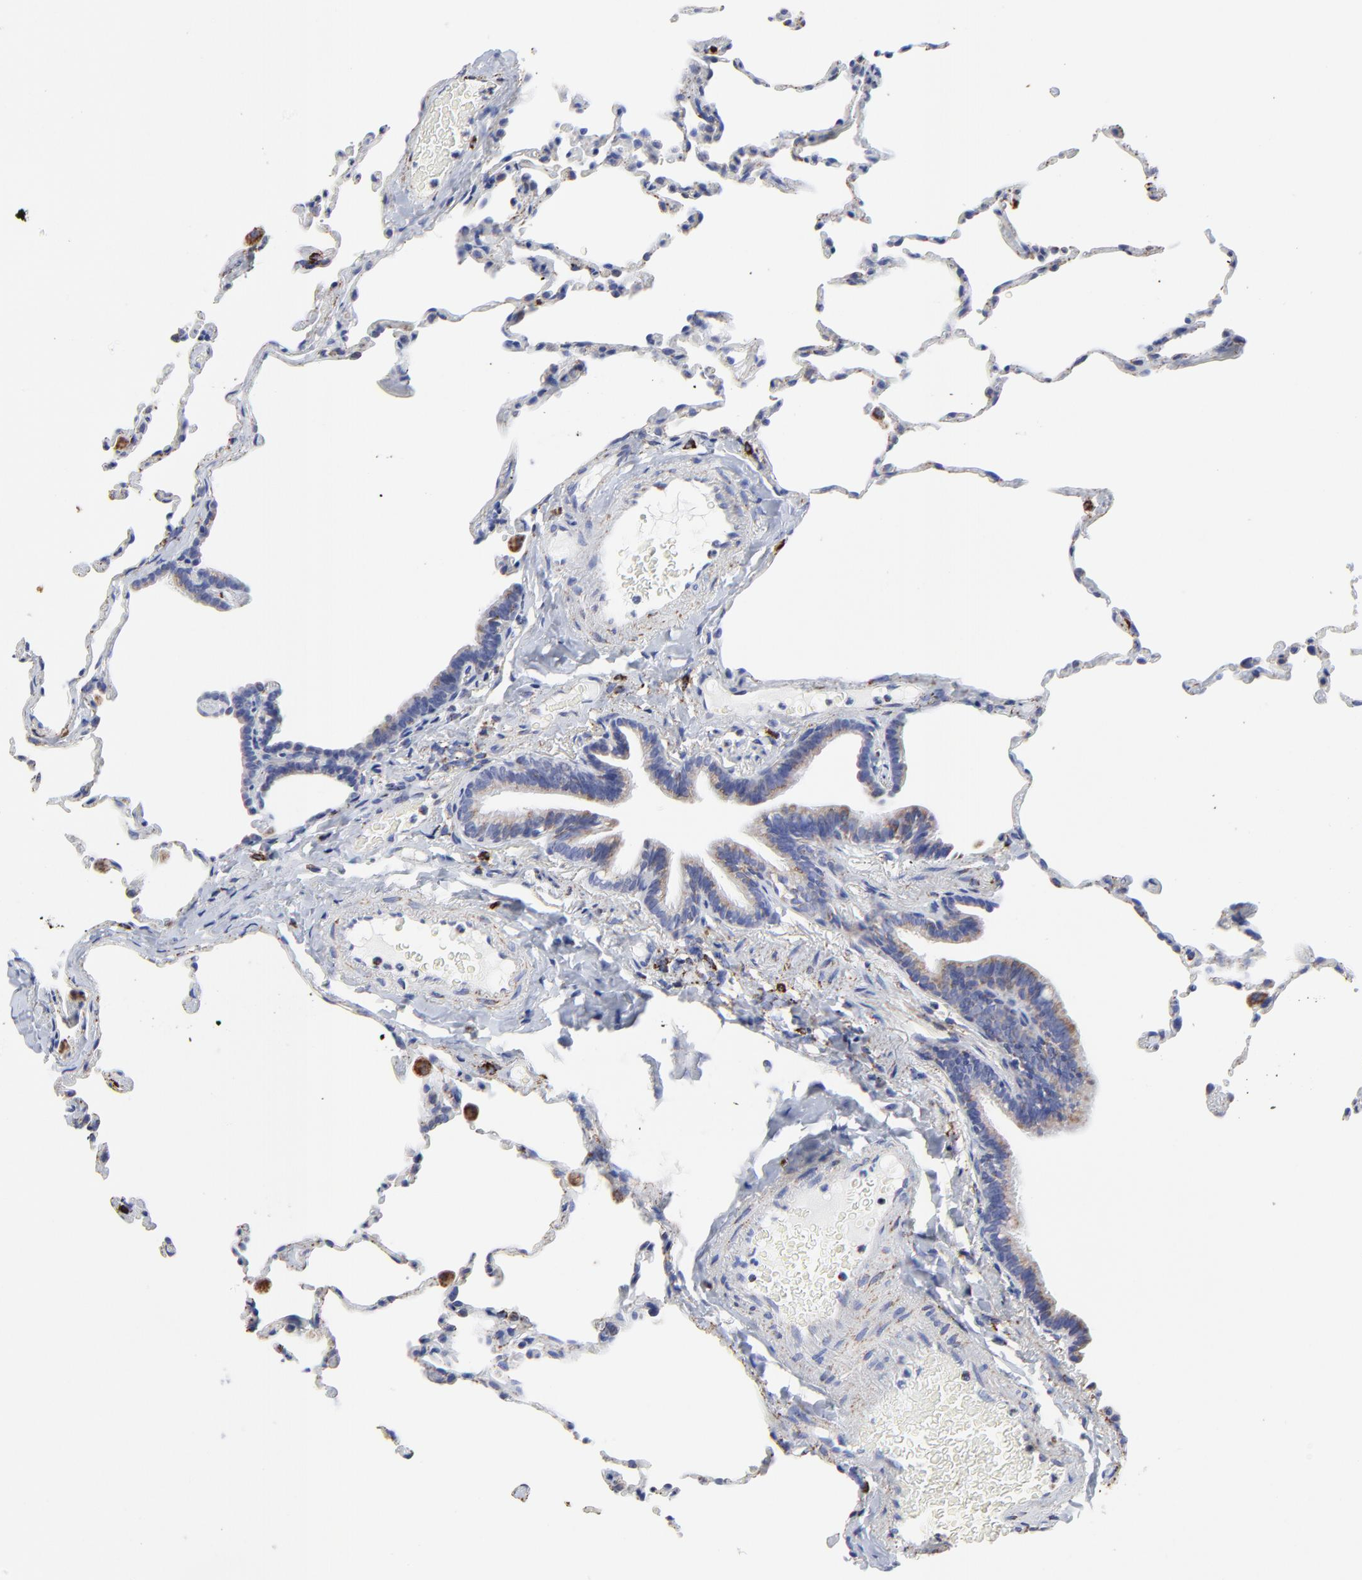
{"staining": {"intensity": "weak", "quantity": "25%-75%", "location": "cytoplasmic/membranous"}, "tissue": "lung", "cell_type": "Alveolar cells", "image_type": "normal", "snomed": [{"axis": "morphology", "description": "Normal tissue, NOS"}, {"axis": "topography", "description": "Lung"}], "caption": "Immunohistochemical staining of benign lung demonstrates weak cytoplasmic/membranous protein staining in approximately 25%-75% of alveolar cells.", "gene": "PINK1", "patient": {"sex": "female", "age": 61}}